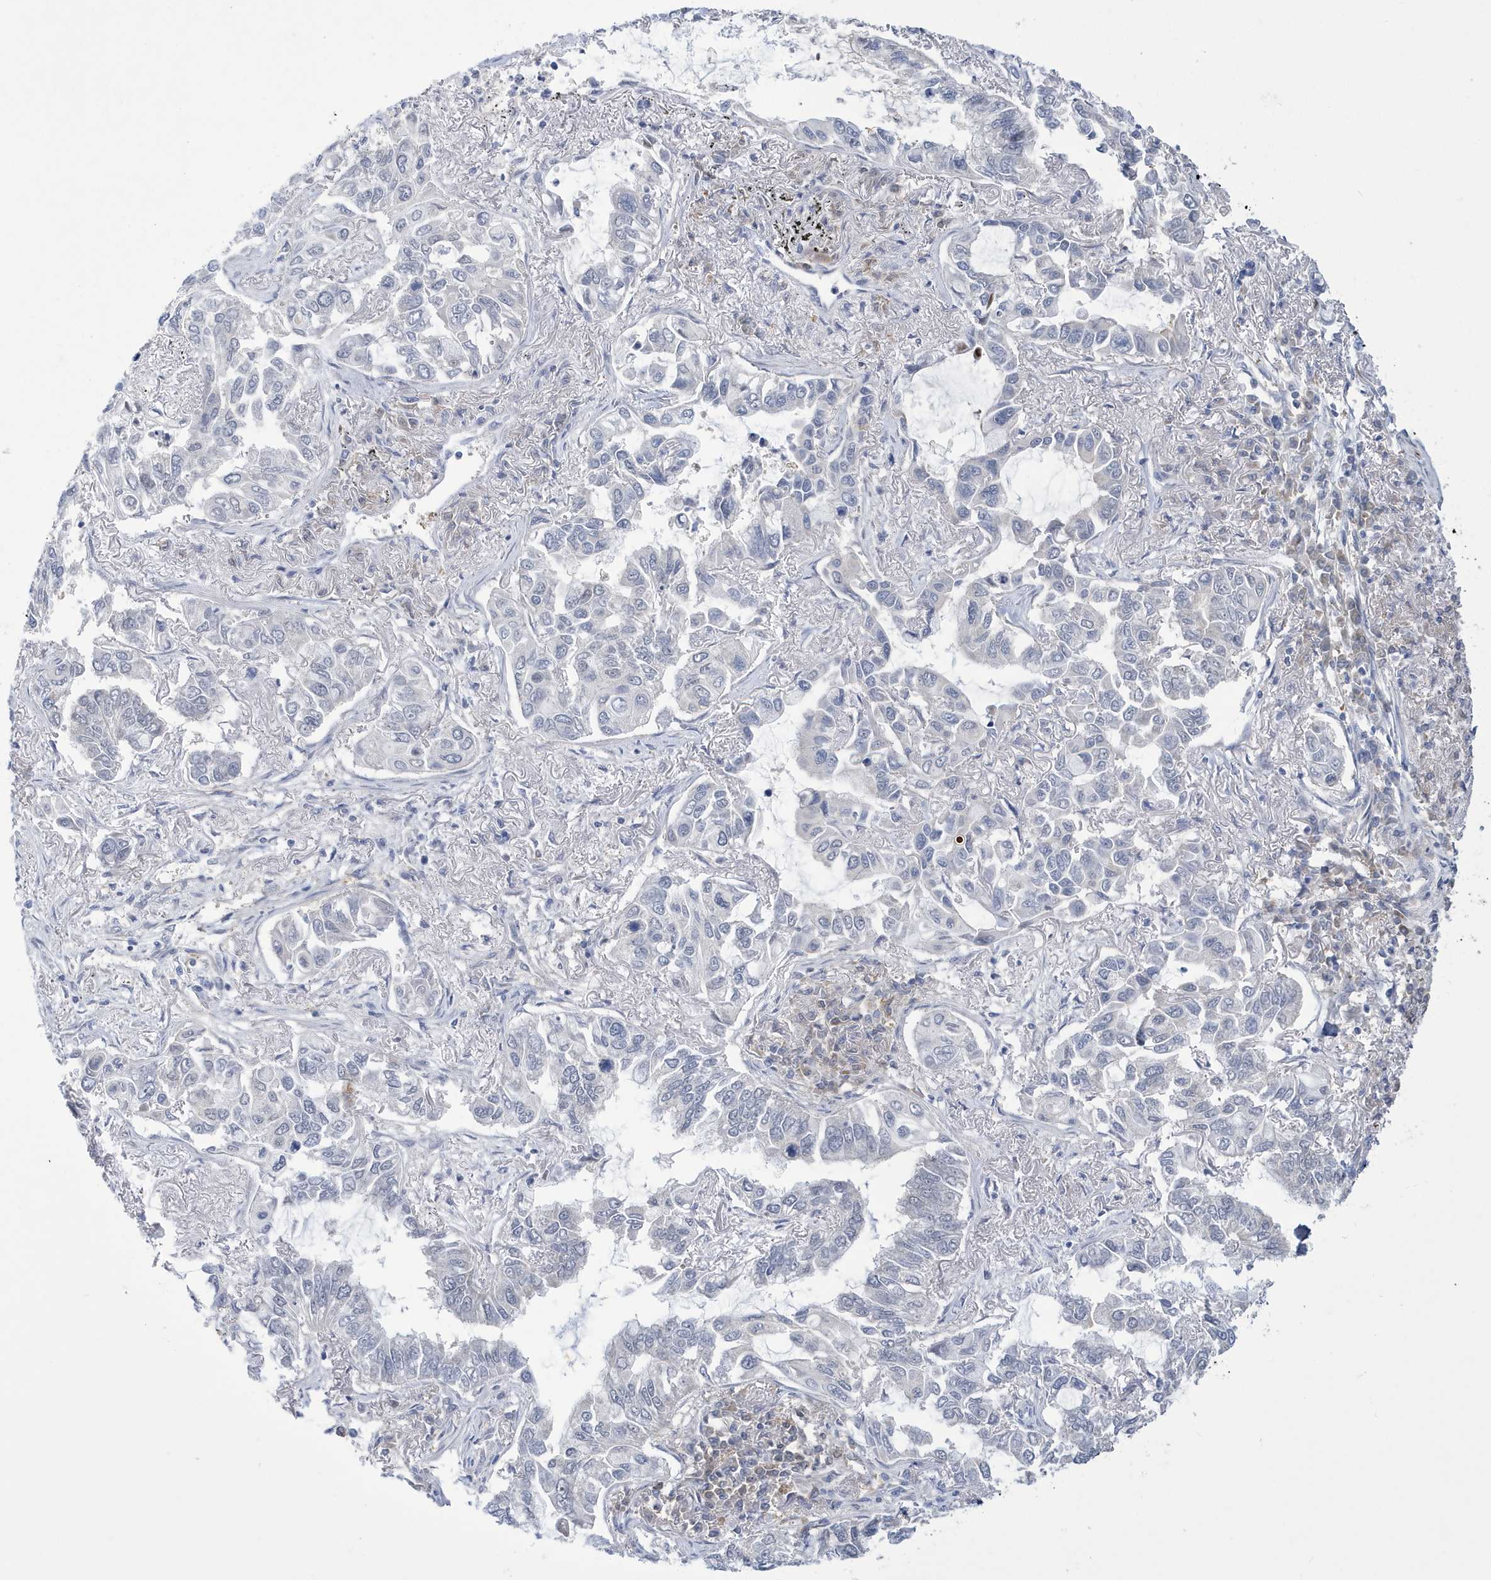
{"staining": {"intensity": "negative", "quantity": "none", "location": "none"}, "tissue": "lung cancer", "cell_type": "Tumor cells", "image_type": "cancer", "snomed": [{"axis": "morphology", "description": "Adenocarcinoma, NOS"}, {"axis": "topography", "description": "Lung"}], "caption": "A micrograph of human adenocarcinoma (lung) is negative for staining in tumor cells.", "gene": "ZNF654", "patient": {"sex": "male", "age": 64}}